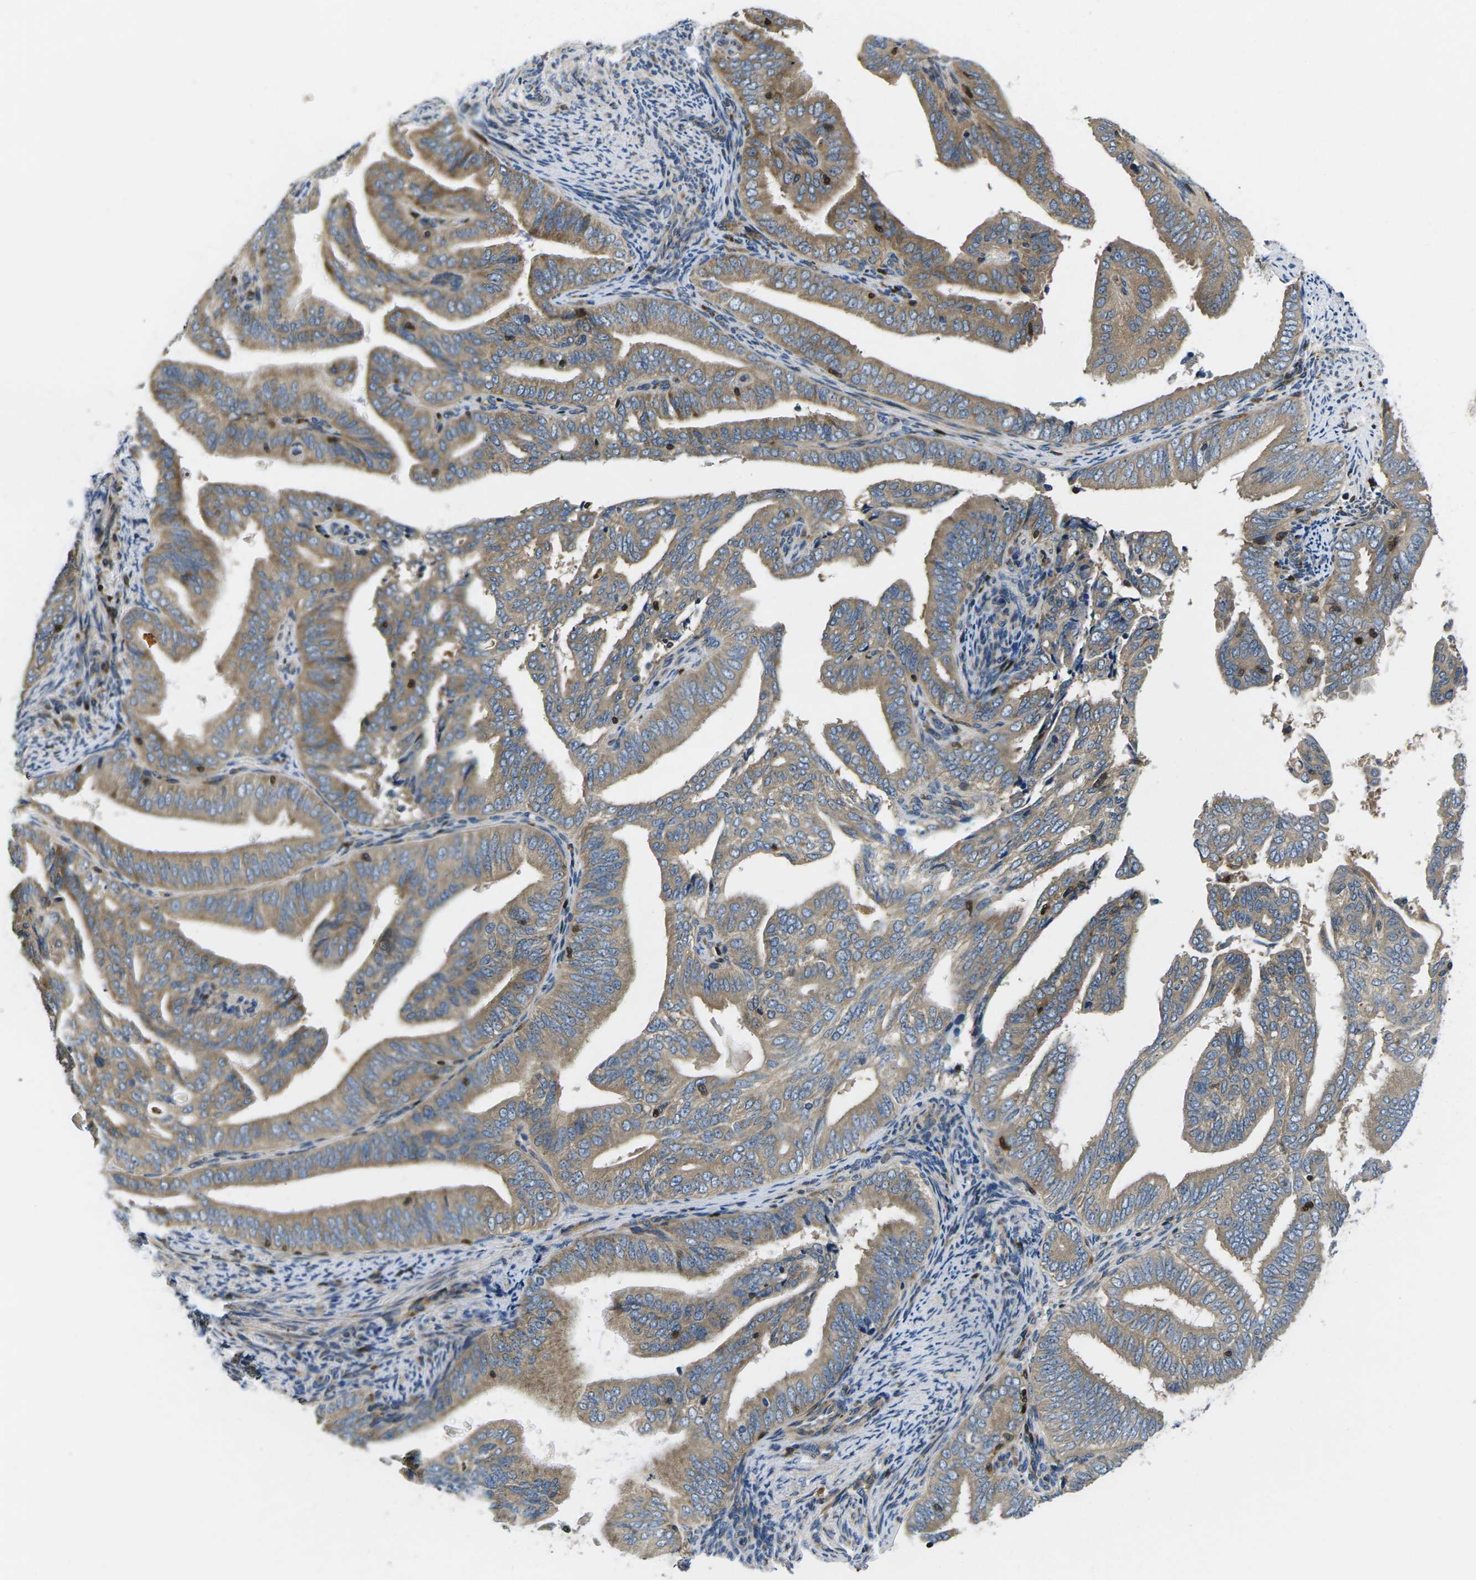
{"staining": {"intensity": "moderate", "quantity": ">75%", "location": "cytoplasmic/membranous"}, "tissue": "endometrial cancer", "cell_type": "Tumor cells", "image_type": "cancer", "snomed": [{"axis": "morphology", "description": "Adenocarcinoma, NOS"}, {"axis": "topography", "description": "Endometrium"}], "caption": "Immunohistochemical staining of human endometrial cancer (adenocarcinoma) exhibits medium levels of moderate cytoplasmic/membranous protein staining in approximately >75% of tumor cells. The staining was performed using DAB (3,3'-diaminobenzidine), with brown indicating positive protein expression. Nuclei are stained blue with hematoxylin.", "gene": "PLCE1", "patient": {"sex": "female", "age": 58}}